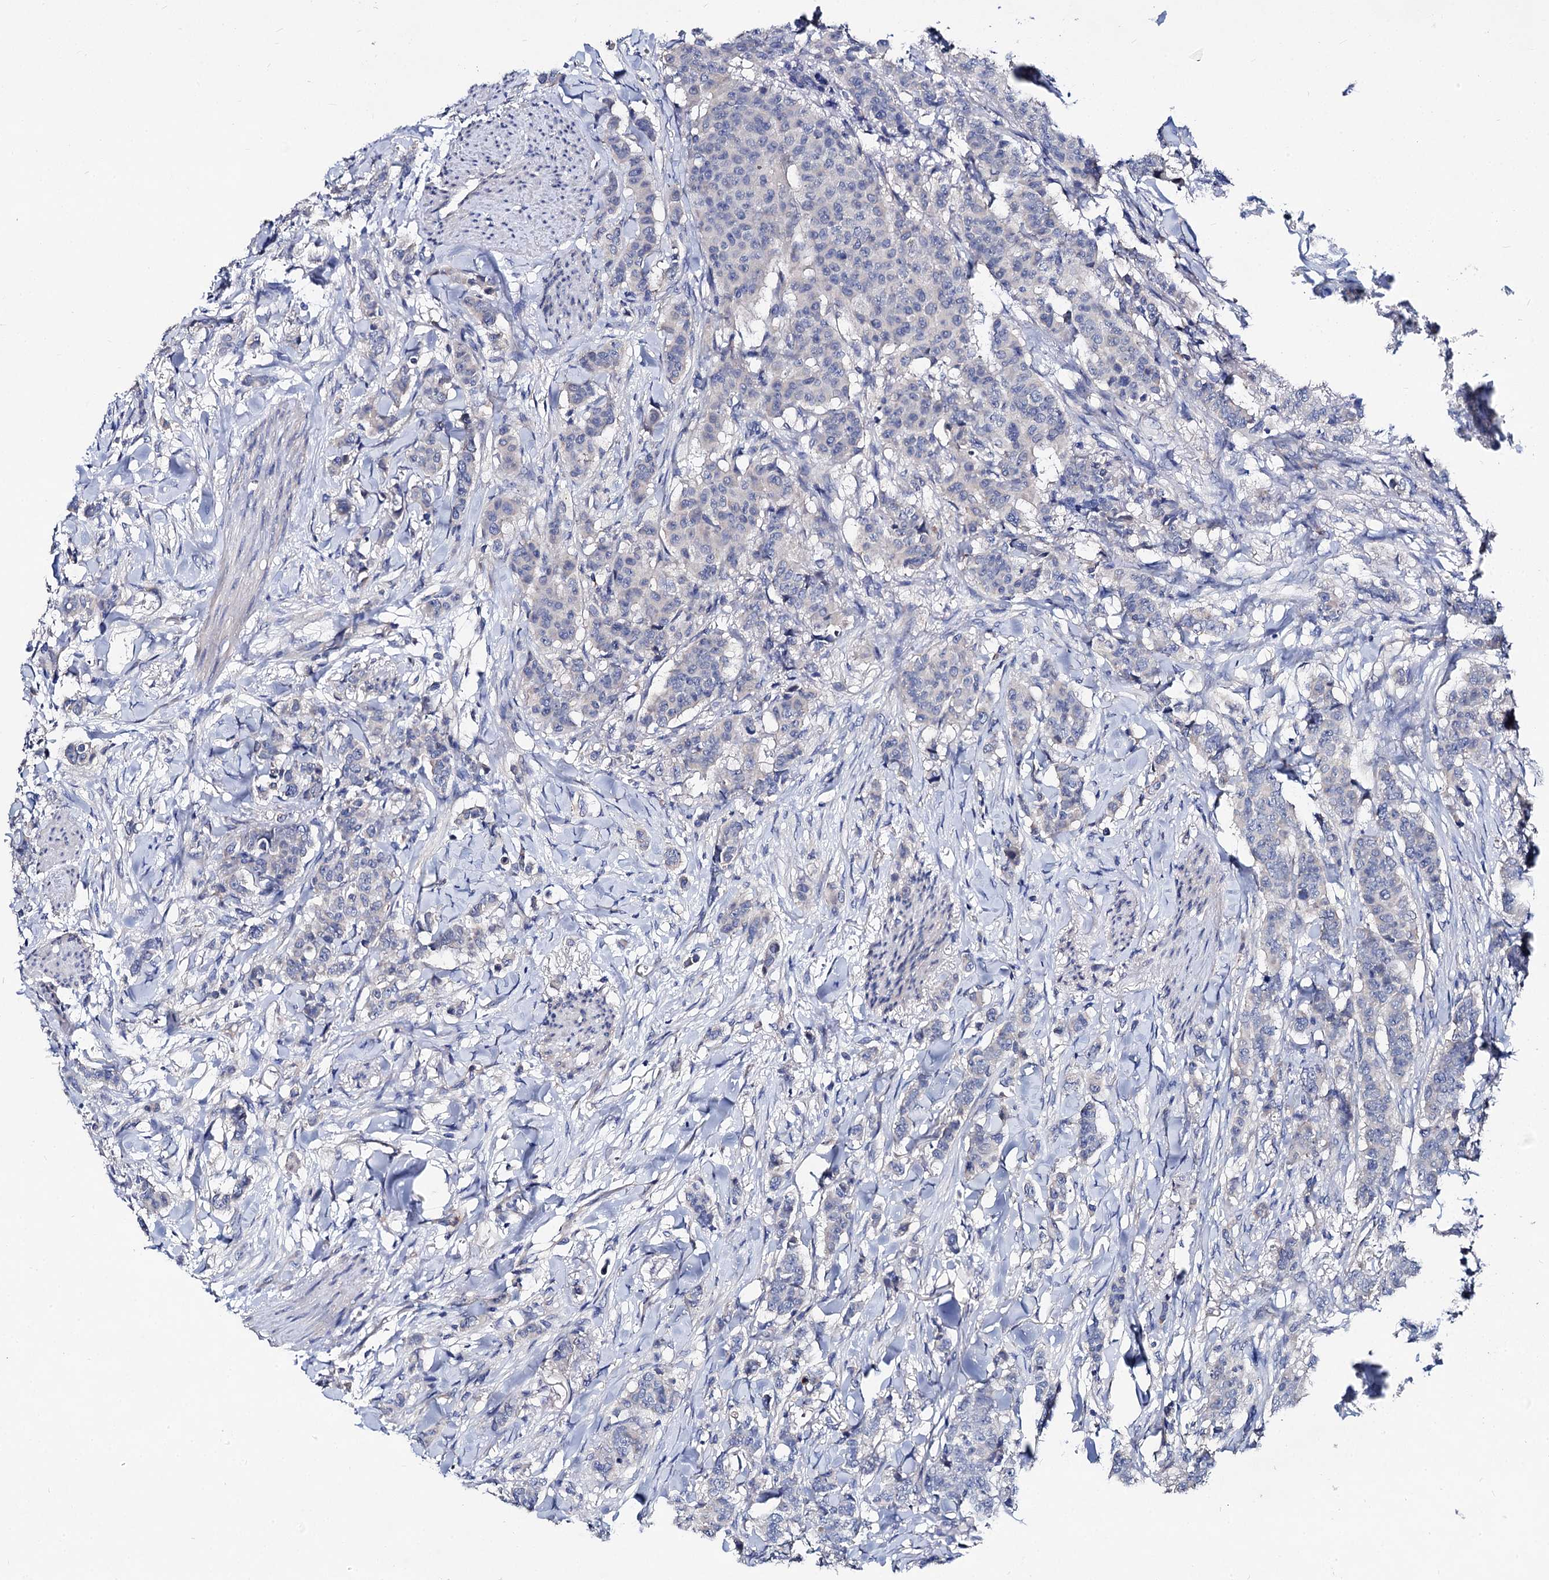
{"staining": {"intensity": "negative", "quantity": "none", "location": "none"}, "tissue": "breast cancer", "cell_type": "Tumor cells", "image_type": "cancer", "snomed": [{"axis": "morphology", "description": "Duct carcinoma"}, {"axis": "topography", "description": "Breast"}], "caption": "Protein analysis of breast cancer displays no significant positivity in tumor cells. (Stains: DAB immunohistochemistry (IHC) with hematoxylin counter stain, Microscopy: brightfield microscopy at high magnification).", "gene": "HVCN1", "patient": {"sex": "female", "age": 40}}